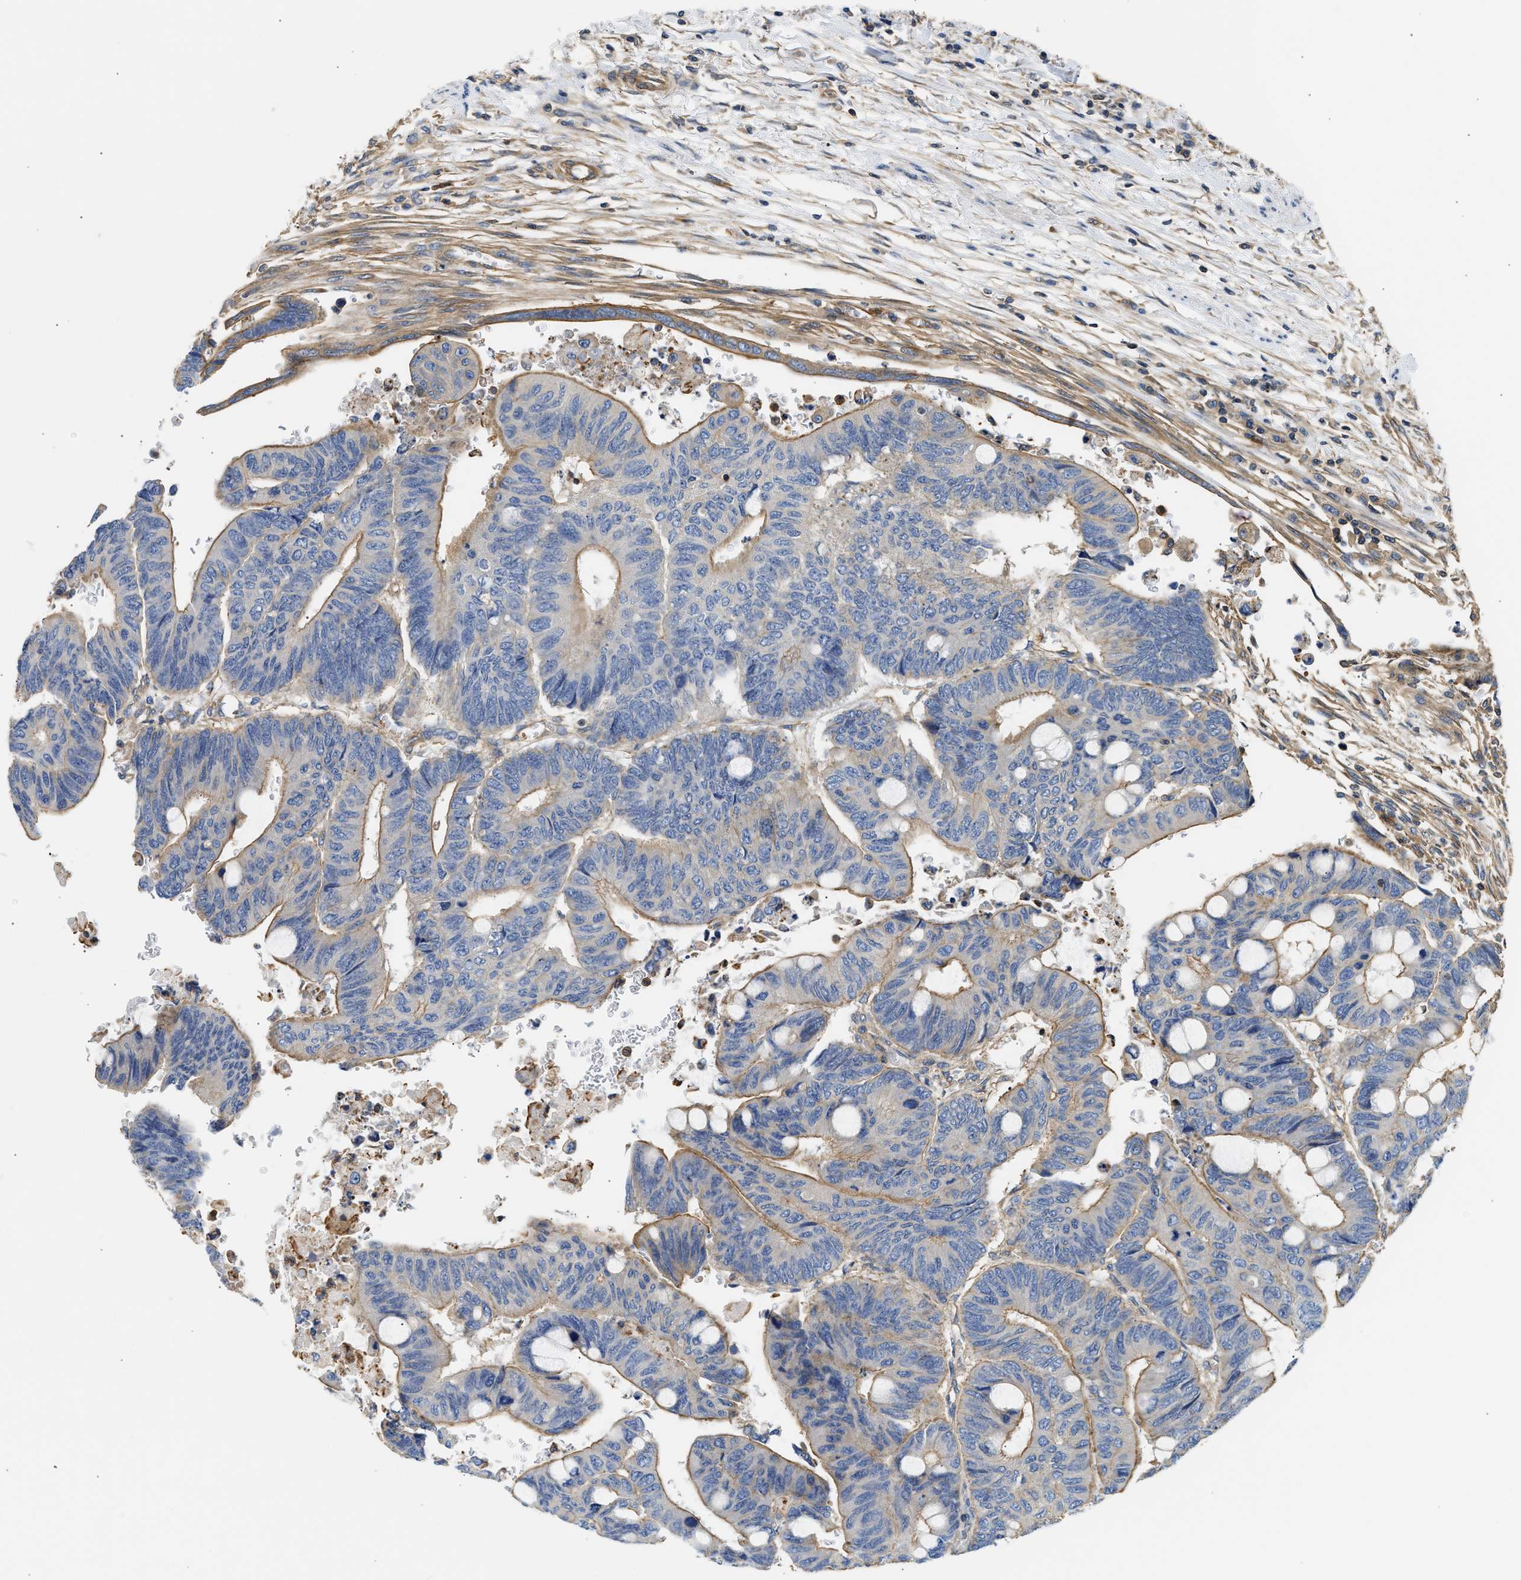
{"staining": {"intensity": "moderate", "quantity": "25%-75%", "location": "cytoplasmic/membranous"}, "tissue": "colorectal cancer", "cell_type": "Tumor cells", "image_type": "cancer", "snomed": [{"axis": "morphology", "description": "Normal tissue, NOS"}, {"axis": "morphology", "description": "Adenocarcinoma, NOS"}, {"axis": "topography", "description": "Rectum"}, {"axis": "topography", "description": "Peripheral nerve tissue"}], "caption": "Colorectal adenocarcinoma stained with immunohistochemistry (IHC) displays moderate cytoplasmic/membranous positivity in approximately 25%-75% of tumor cells.", "gene": "SAMD9L", "patient": {"sex": "male", "age": 92}}